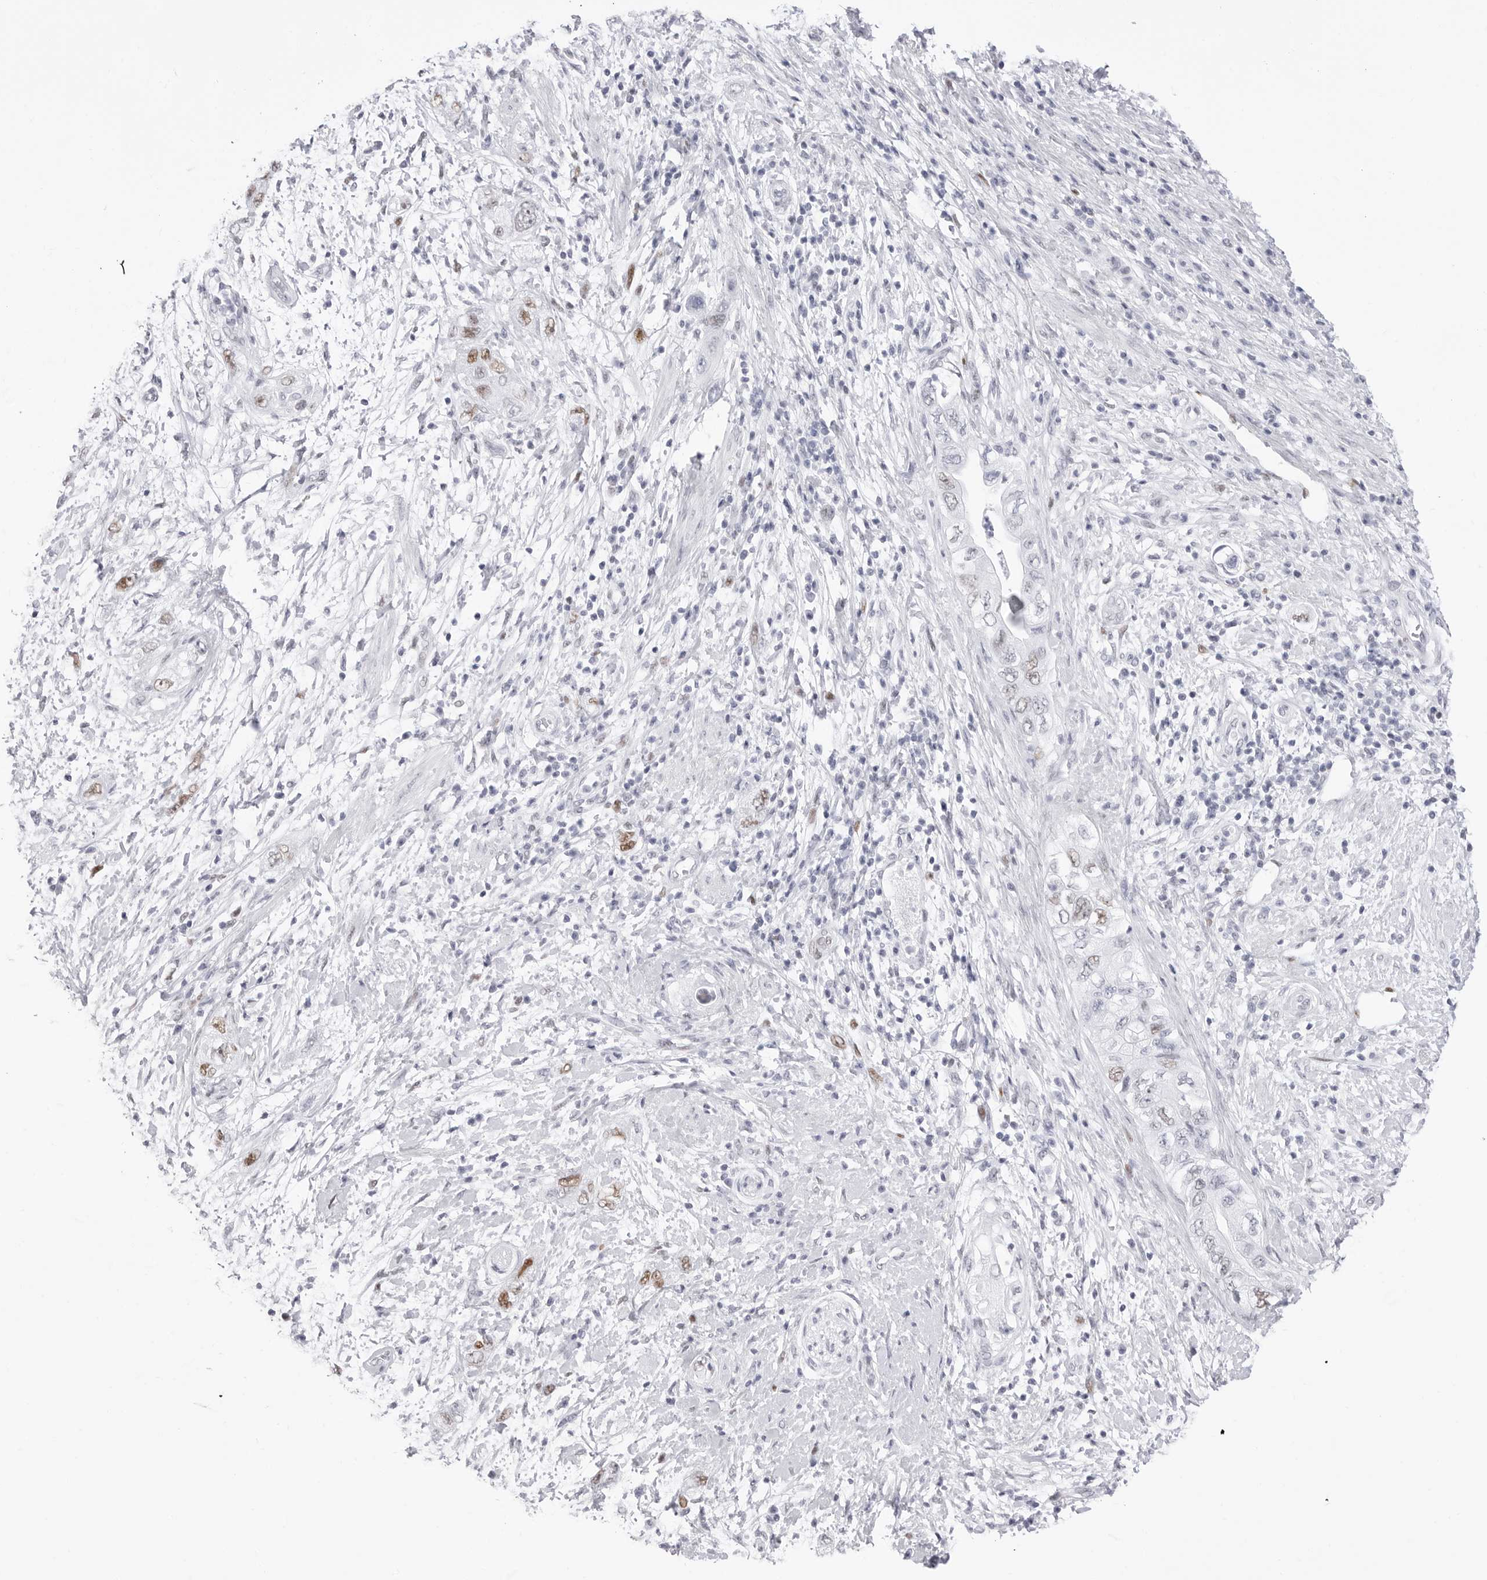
{"staining": {"intensity": "moderate", "quantity": "<25%", "location": "nuclear"}, "tissue": "pancreatic cancer", "cell_type": "Tumor cells", "image_type": "cancer", "snomed": [{"axis": "morphology", "description": "Adenocarcinoma, NOS"}, {"axis": "topography", "description": "Pancreas"}], "caption": "Pancreatic adenocarcinoma stained for a protein (brown) demonstrates moderate nuclear positive expression in about <25% of tumor cells.", "gene": "NASP", "patient": {"sex": "female", "age": 73}}